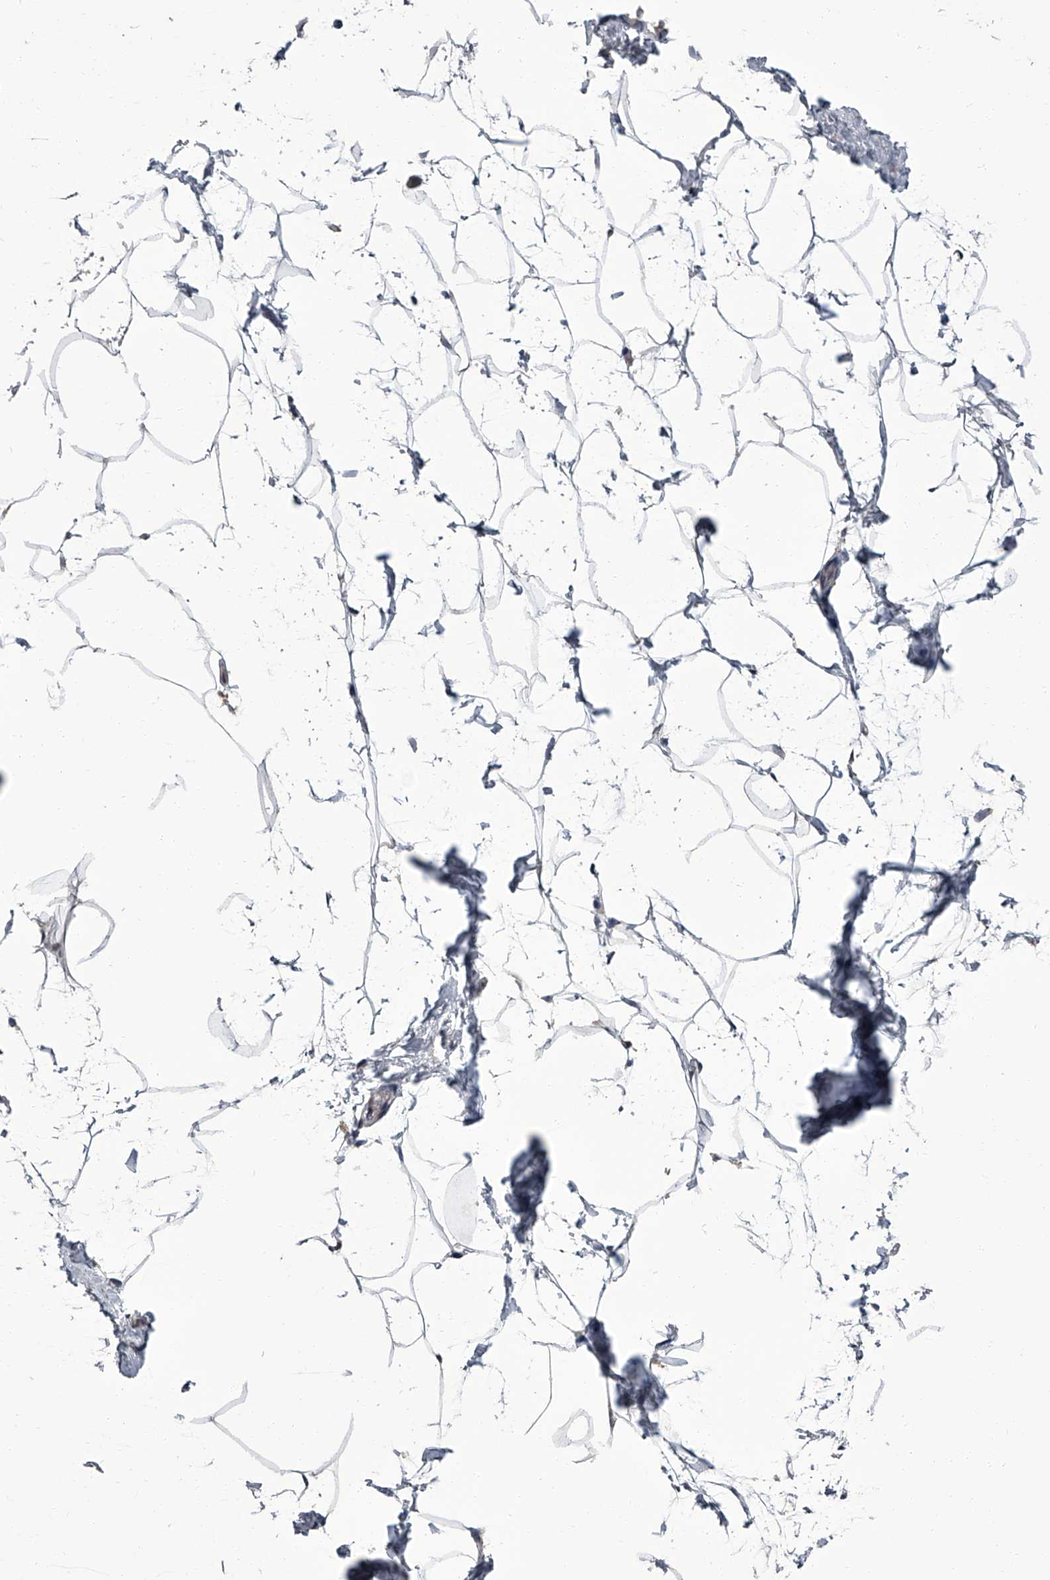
{"staining": {"intensity": "negative", "quantity": "none", "location": "none"}, "tissue": "breast", "cell_type": "Adipocytes", "image_type": "normal", "snomed": [{"axis": "morphology", "description": "Normal tissue, NOS"}, {"axis": "morphology", "description": "Lobular carcinoma"}, {"axis": "topography", "description": "Breast"}], "caption": "This is a image of immunohistochemistry staining of unremarkable breast, which shows no expression in adipocytes.", "gene": "SIRT4", "patient": {"sex": "female", "age": 62}}